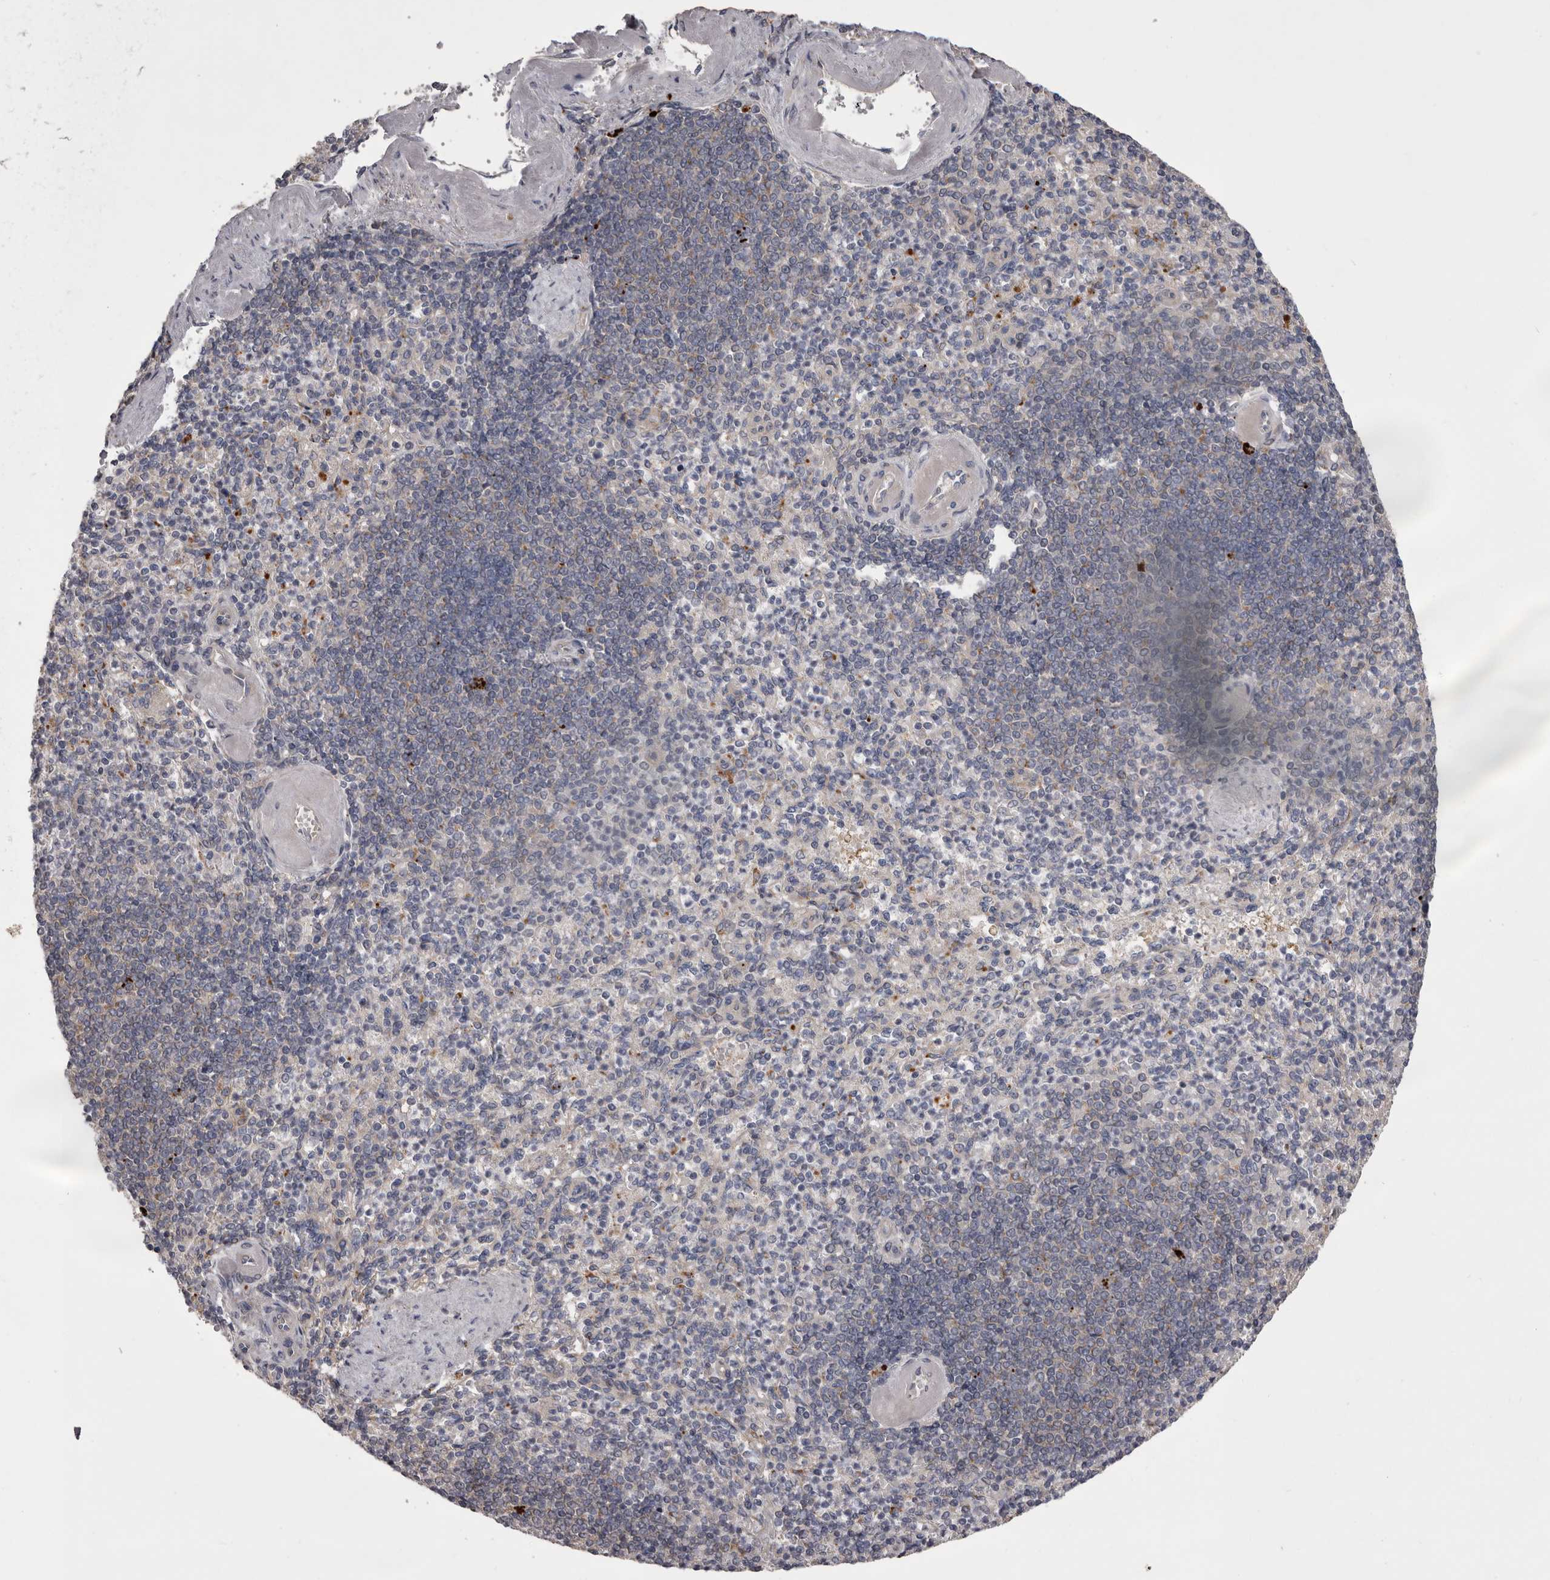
{"staining": {"intensity": "negative", "quantity": "none", "location": "none"}, "tissue": "spleen", "cell_type": "Cells in red pulp", "image_type": "normal", "snomed": [{"axis": "morphology", "description": "Normal tissue, NOS"}, {"axis": "topography", "description": "Spleen"}], "caption": "IHC of benign spleen shows no expression in cells in red pulp.", "gene": "WDR47", "patient": {"sex": "female", "age": 74}}